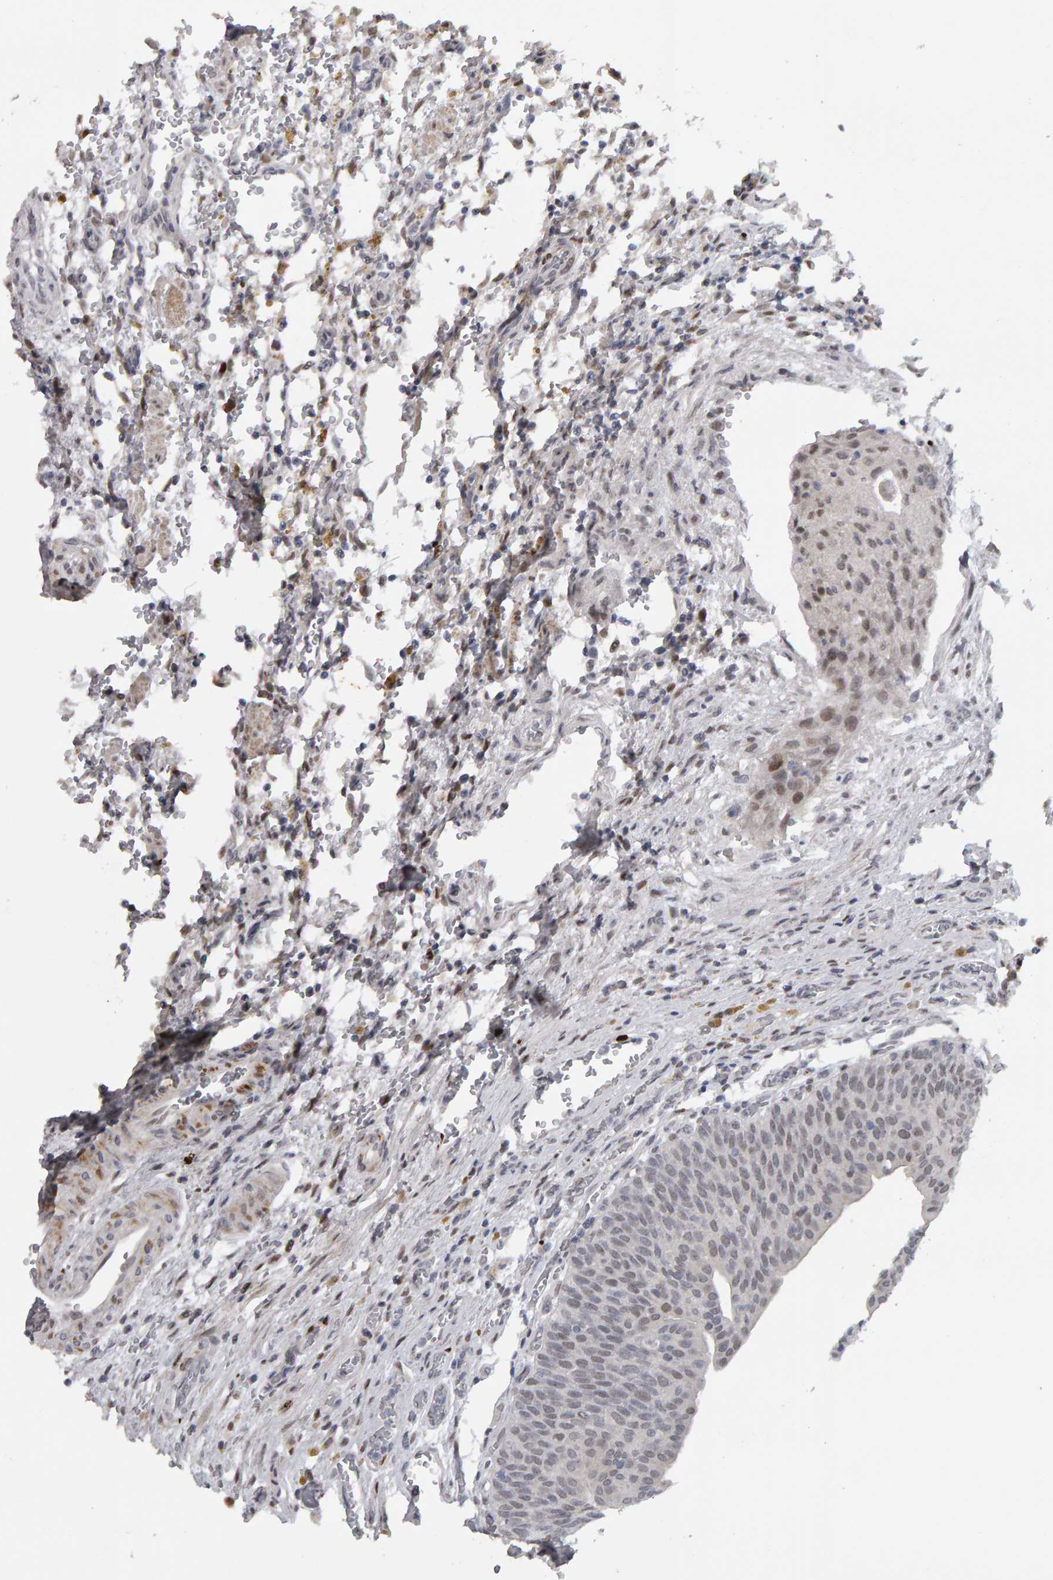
{"staining": {"intensity": "weak", "quantity": ">75%", "location": "nuclear"}, "tissue": "urothelial cancer", "cell_type": "Tumor cells", "image_type": "cancer", "snomed": [{"axis": "morphology", "description": "Urothelial carcinoma, Low grade"}, {"axis": "morphology", "description": "Urothelial carcinoma, High grade"}, {"axis": "topography", "description": "Urinary bladder"}], "caption": "Protein expression analysis of urothelial cancer exhibits weak nuclear positivity in approximately >75% of tumor cells.", "gene": "IPO8", "patient": {"sex": "male", "age": 35}}